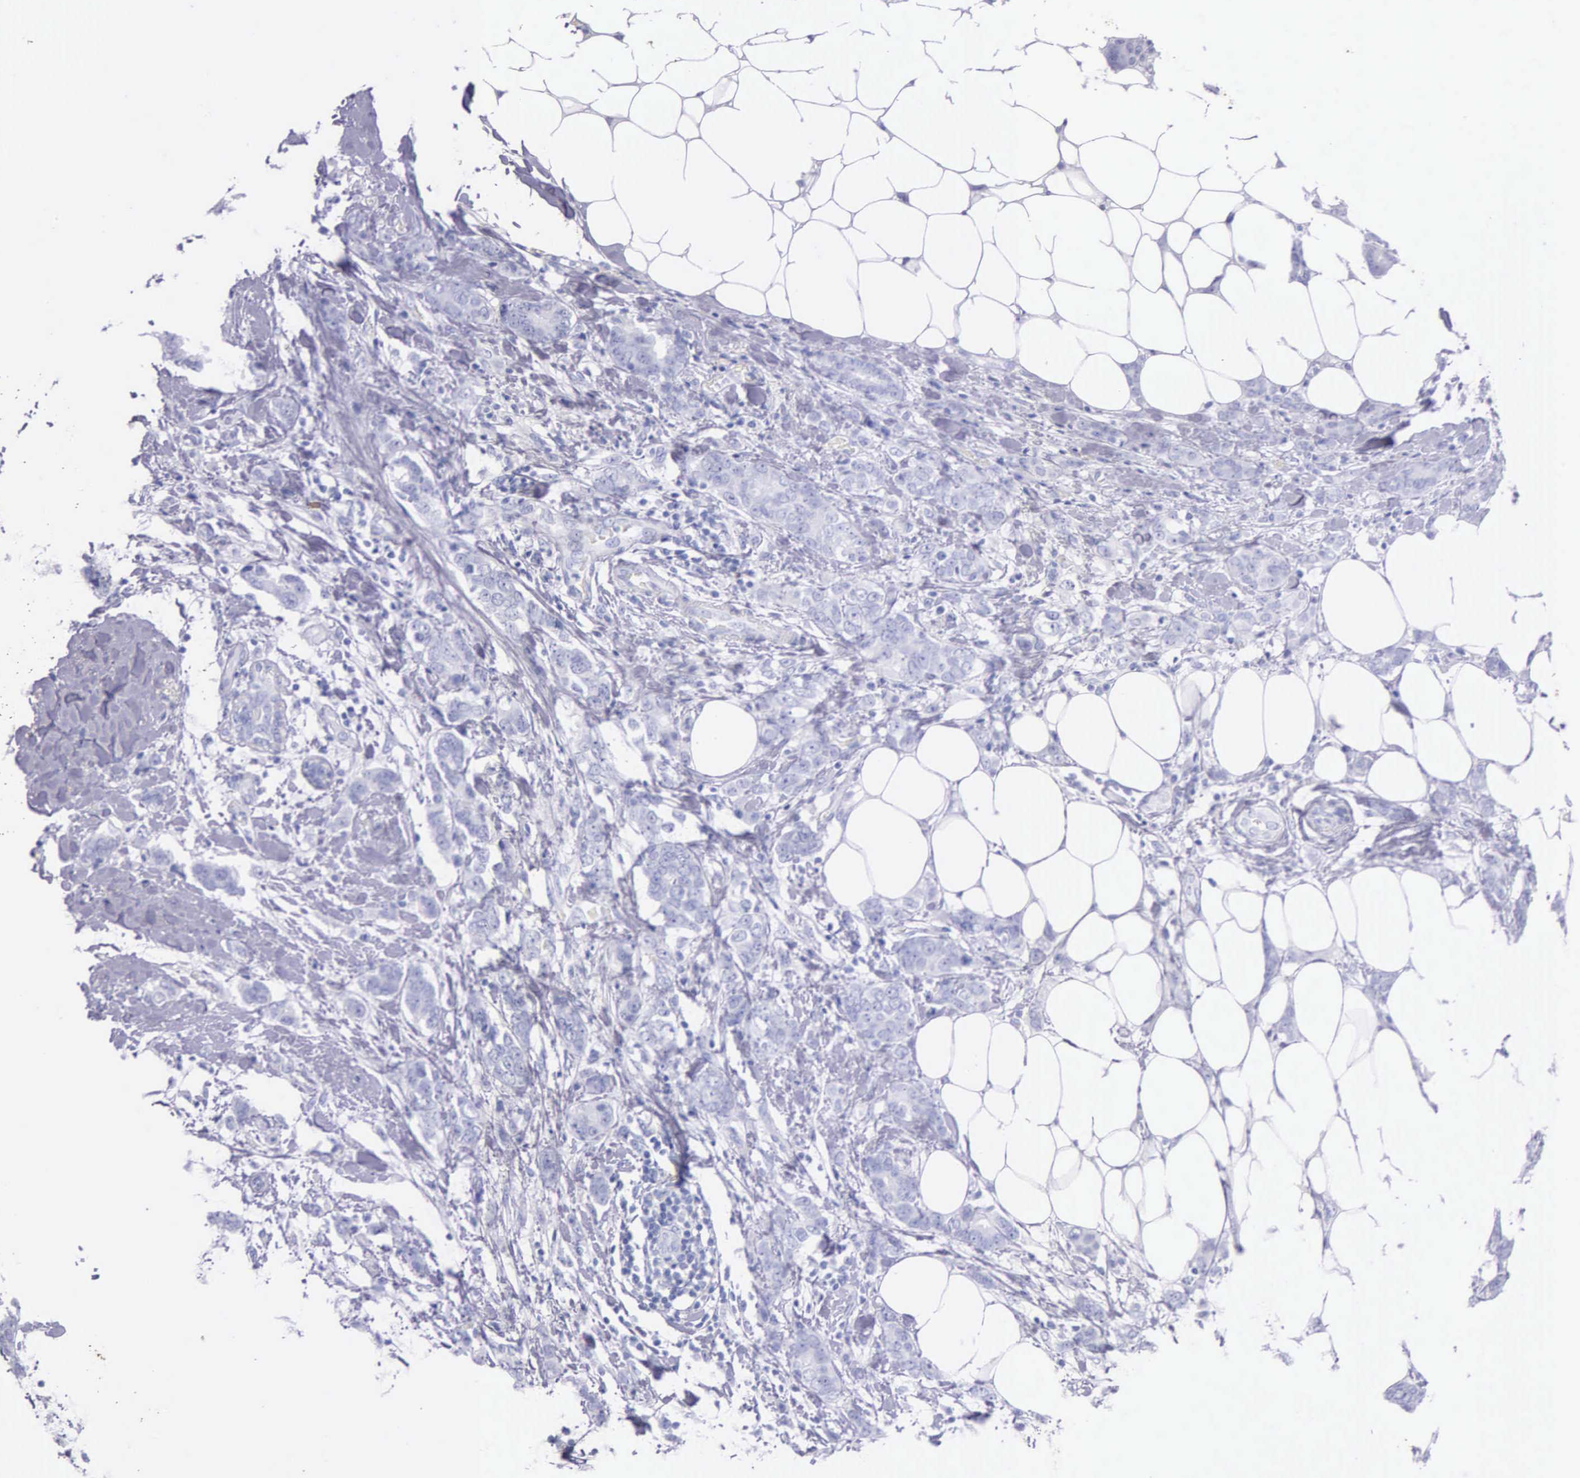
{"staining": {"intensity": "negative", "quantity": "none", "location": "none"}, "tissue": "breast cancer", "cell_type": "Tumor cells", "image_type": "cancer", "snomed": [{"axis": "morphology", "description": "Duct carcinoma"}, {"axis": "topography", "description": "Breast"}], "caption": "Immunohistochemical staining of breast infiltrating ductal carcinoma shows no significant expression in tumor cells. (DAB IHC visualized using brightfield microscopy, high magnification).", "gene": "KLK3", "patient": {"sex": "female", "age": 53}}